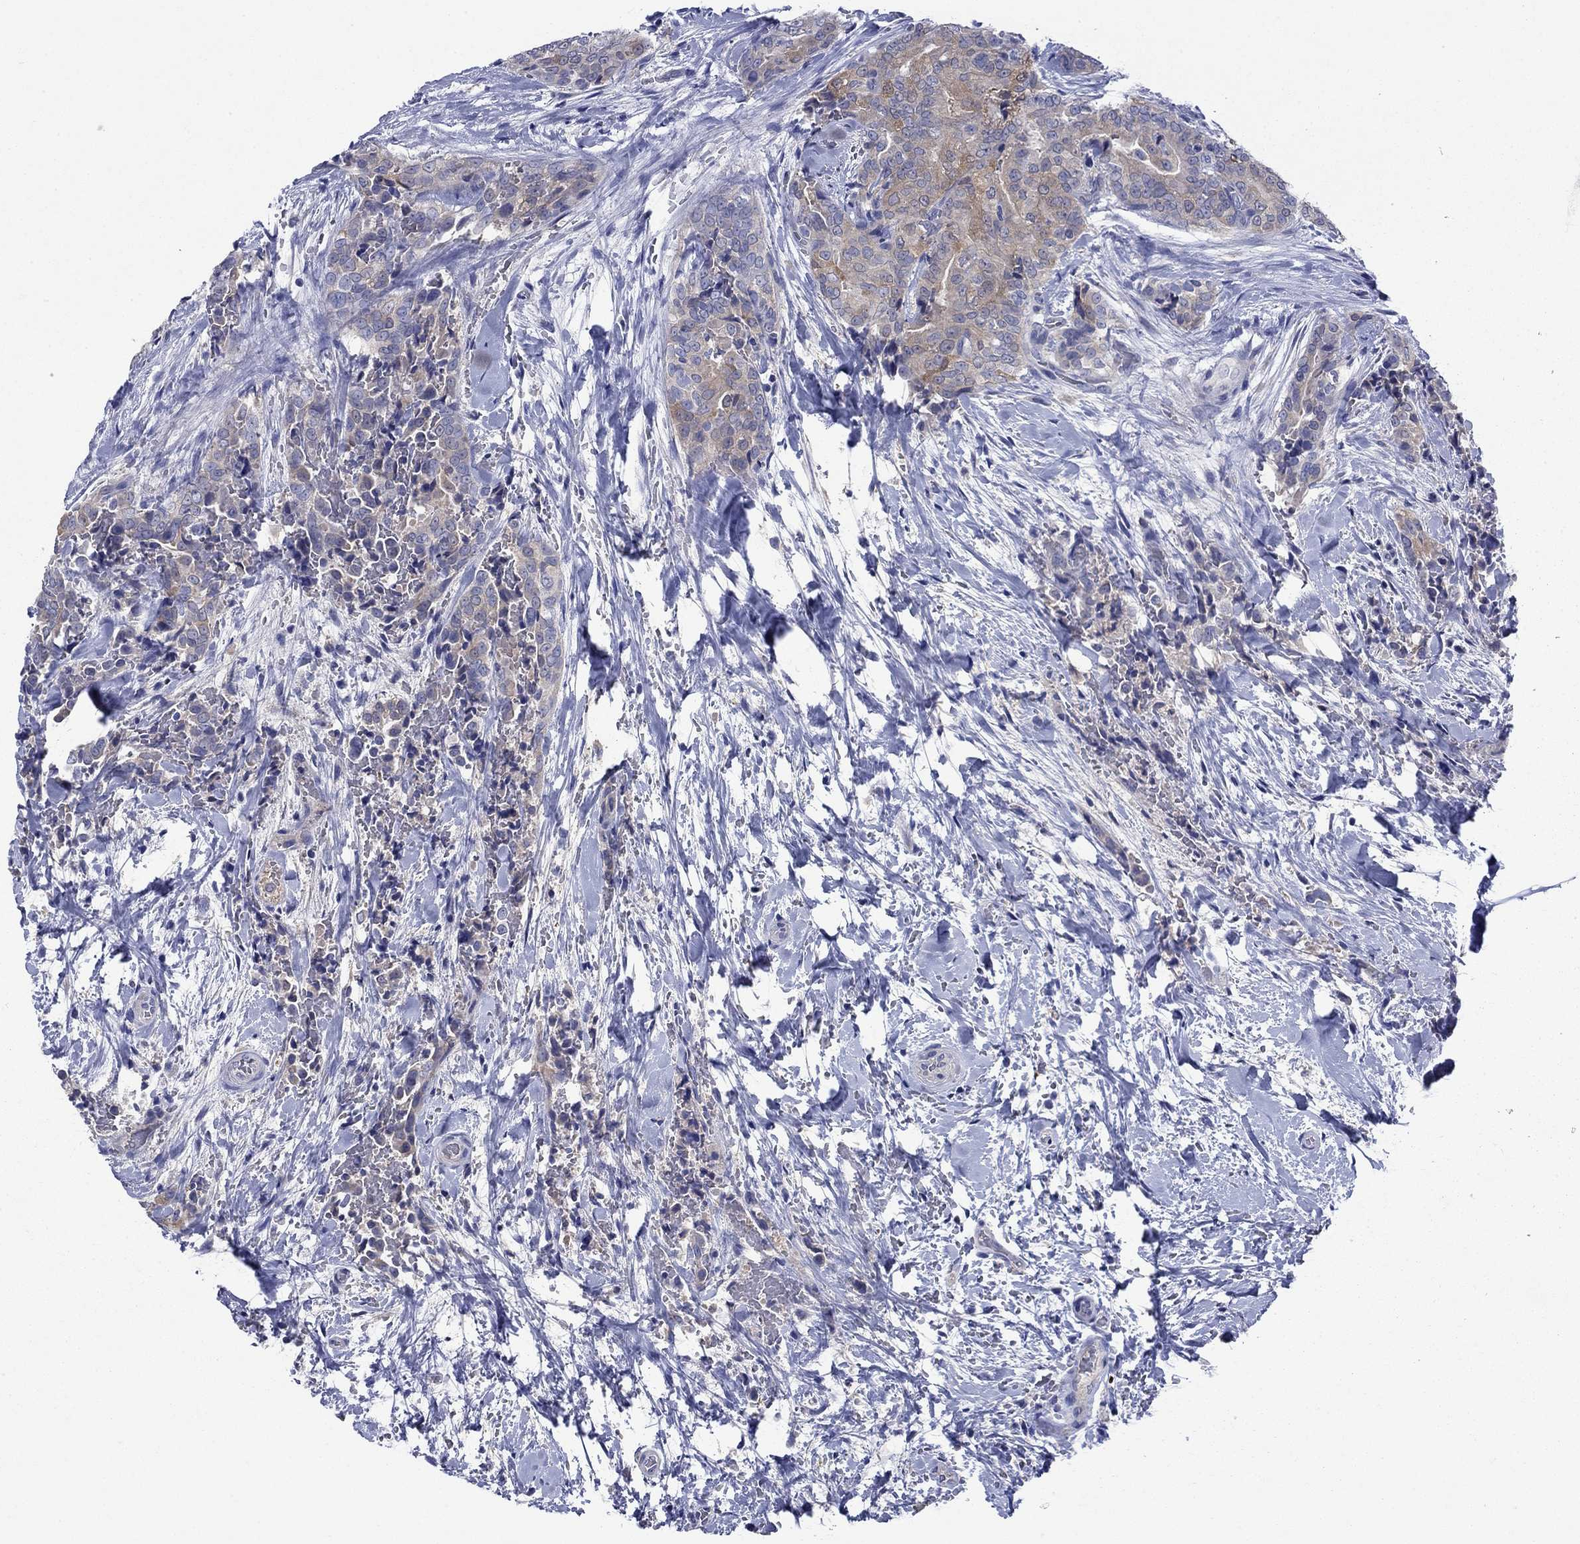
{"staining": {"intensity": "moderate", "quantity": "<25%", "location": "cytoplasmic/membranous"}, "tissue": "thyroid cancer", "cell_type": "Tumor cells", "image_type": "cancer", "snomed": [{"axis": "morphology", "description": "Papillary adenocarcinoma, NOS"}, {"axis": "topography", "description": "Thyroid gland"}], "caption": "DAB immunohistochemical staining of human papillary adenocarcinoma (thyroid) reveals moderate cytoplasmic/membranous protein positivity in about <25% of tumor cells. (DAB (3,3'-diaminobenzidine) IHC with brightfield microscopy, high magnification).", "gene": "SULT2B1", "patient": {"sex": "male", "age": 61}}